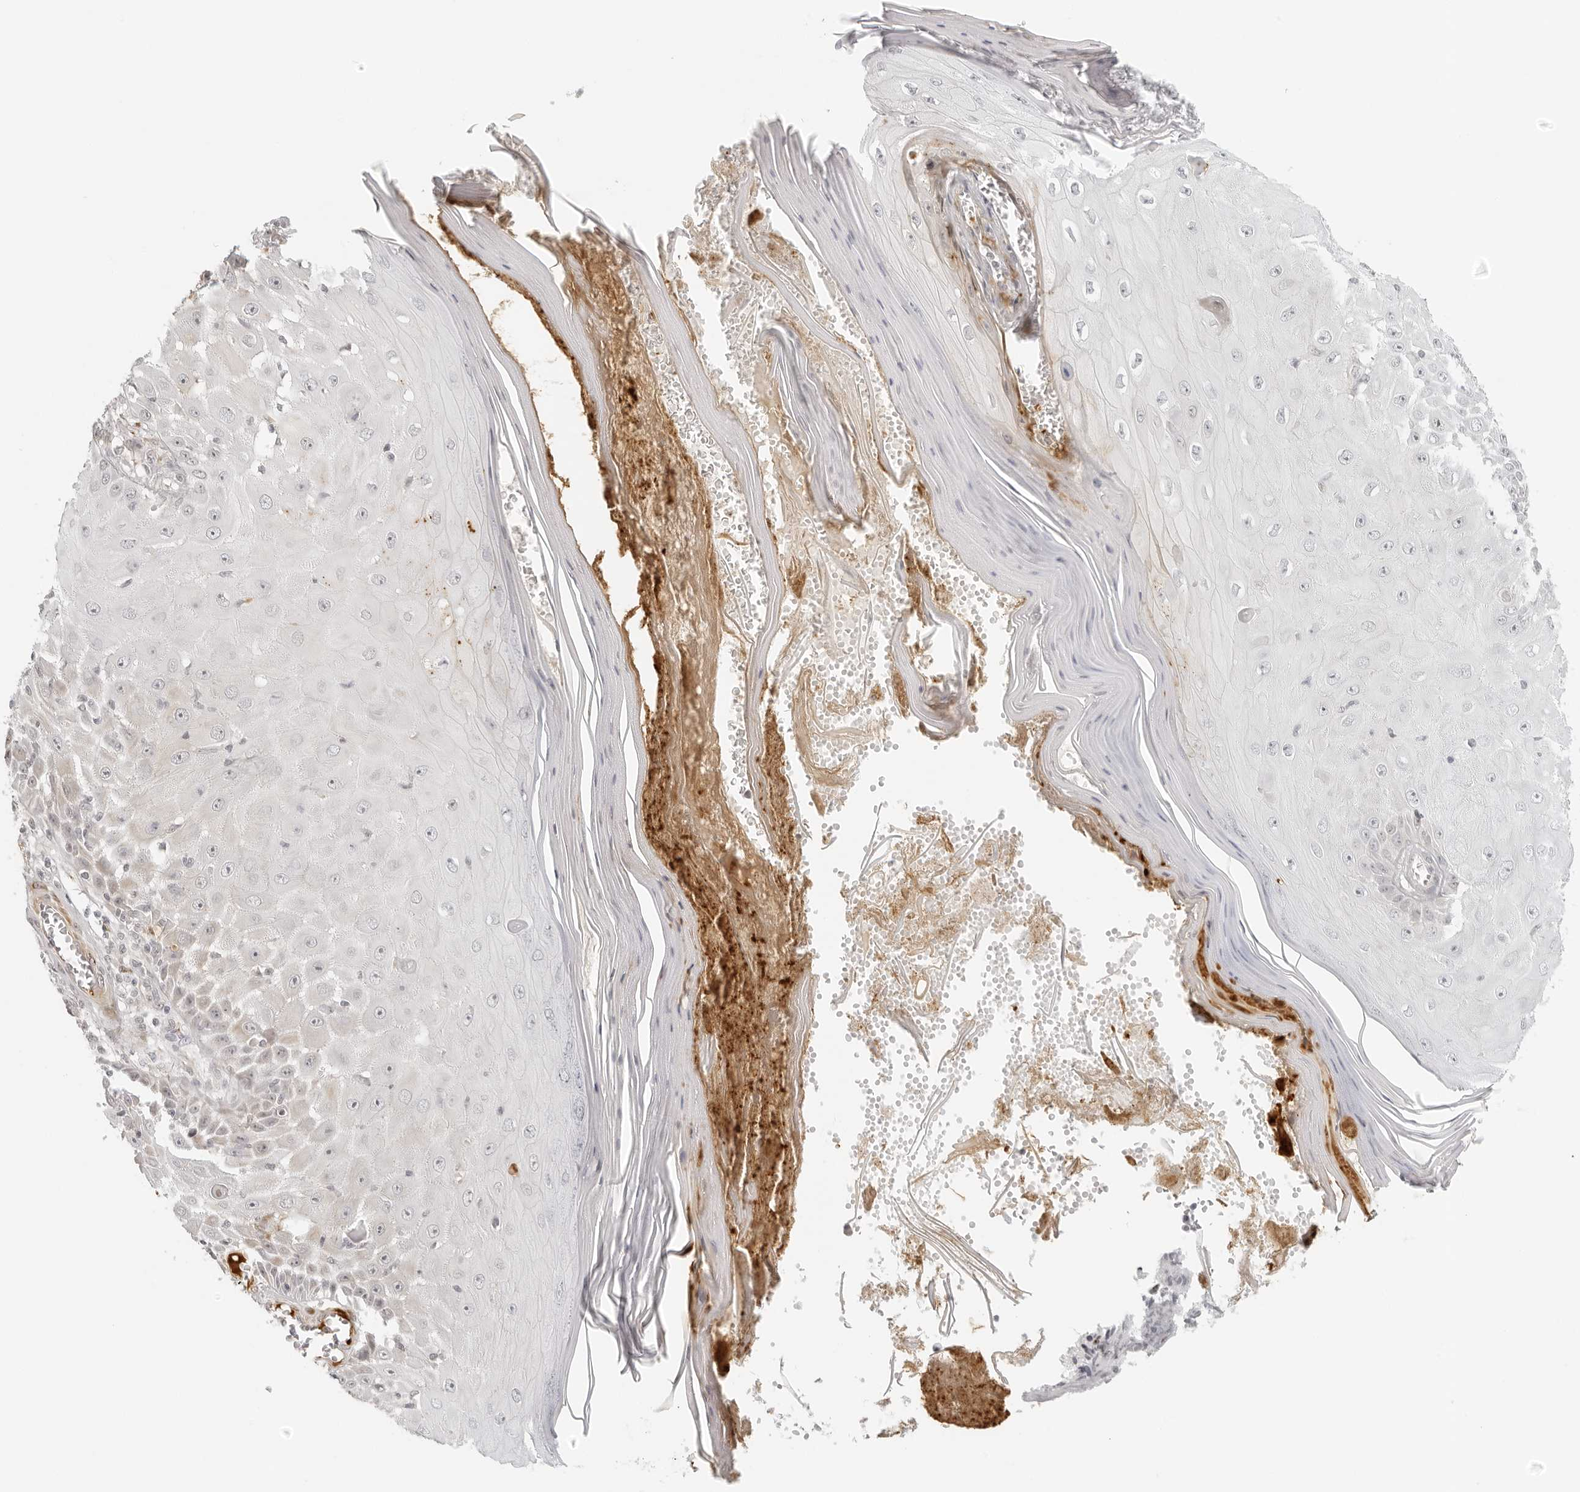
{"staining": {"intensity": "moderate", "quantity": "<25%", "location": "nuclear"}, "tissue": "skin cancer", "cell_type": "Tumor cells", "image_type": "cancer", "snomed": [{"axis": "morphology", "description": "Squamous cell carcinoma, NOS"}, {"axis": "topography", "description": "Skin"}], "caption": "DAB immunohistochemical staining of squamous cell carcinoma (skin) displays moderate nuclear protein expression in about <25% of tumor cells.", "gene": "ZNF678", "patient": {"sex": "female", "age": 73}}